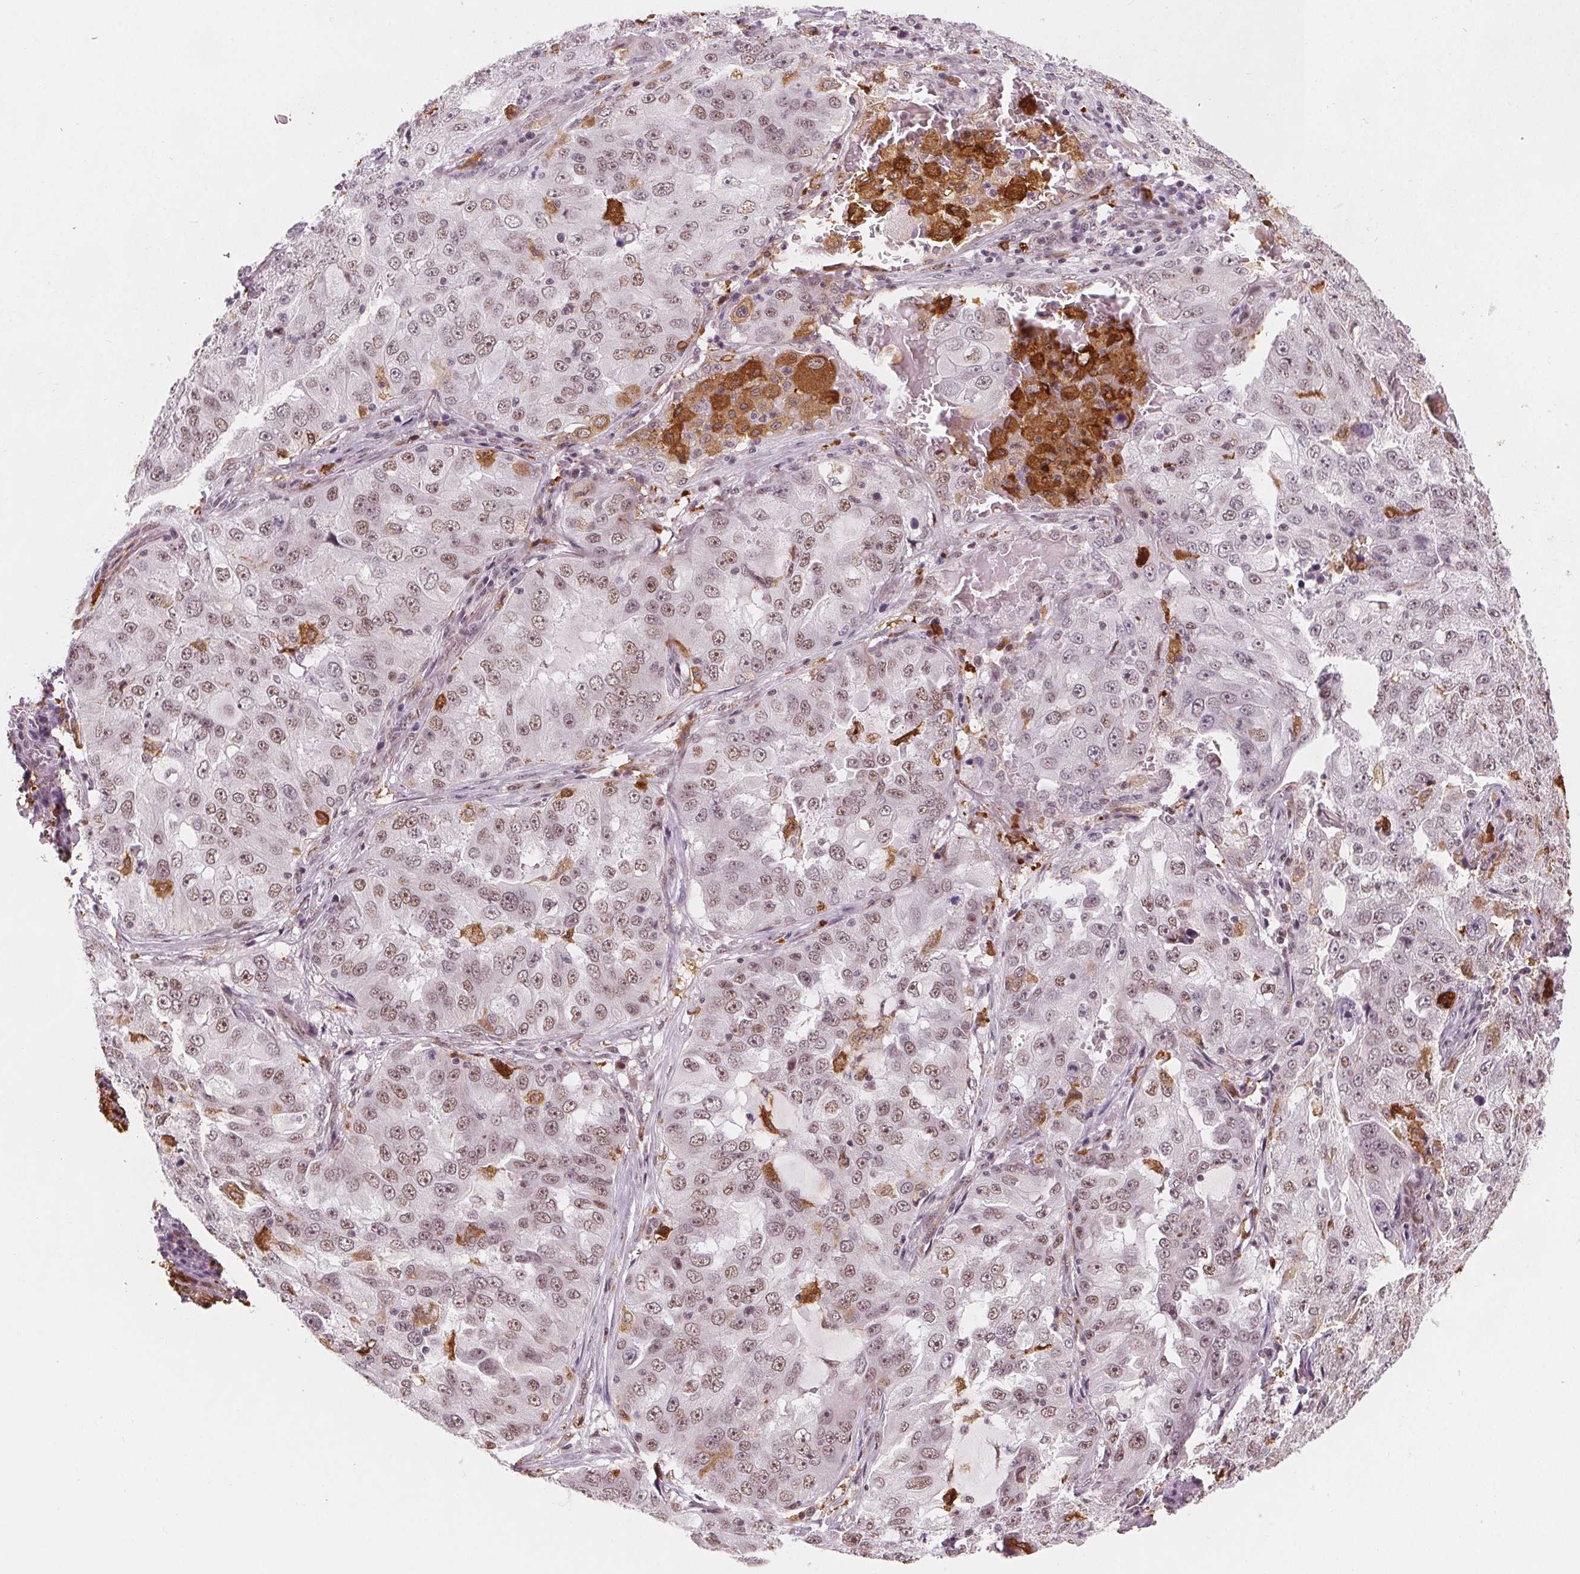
{"staining": {"intensity": "weak", "quantity": "25%-75%", "location": "nuclear"}, "tissue": "lung cancer", "cell_type": "Tumor cells", "image_type": "cancer", "snomed": [{"axis": "morphology", "description": "Adenocarcinoma, NOS"}, {"axis": "topography", "description": "Lung"}], "caption": "A photomicrograph of lung adenocarcinoma stained for a protein demonstrates weak nuclear brown staining in tumor cells.", "gene": "DPM2", "patient": {"sex": "female", "age": 61}}